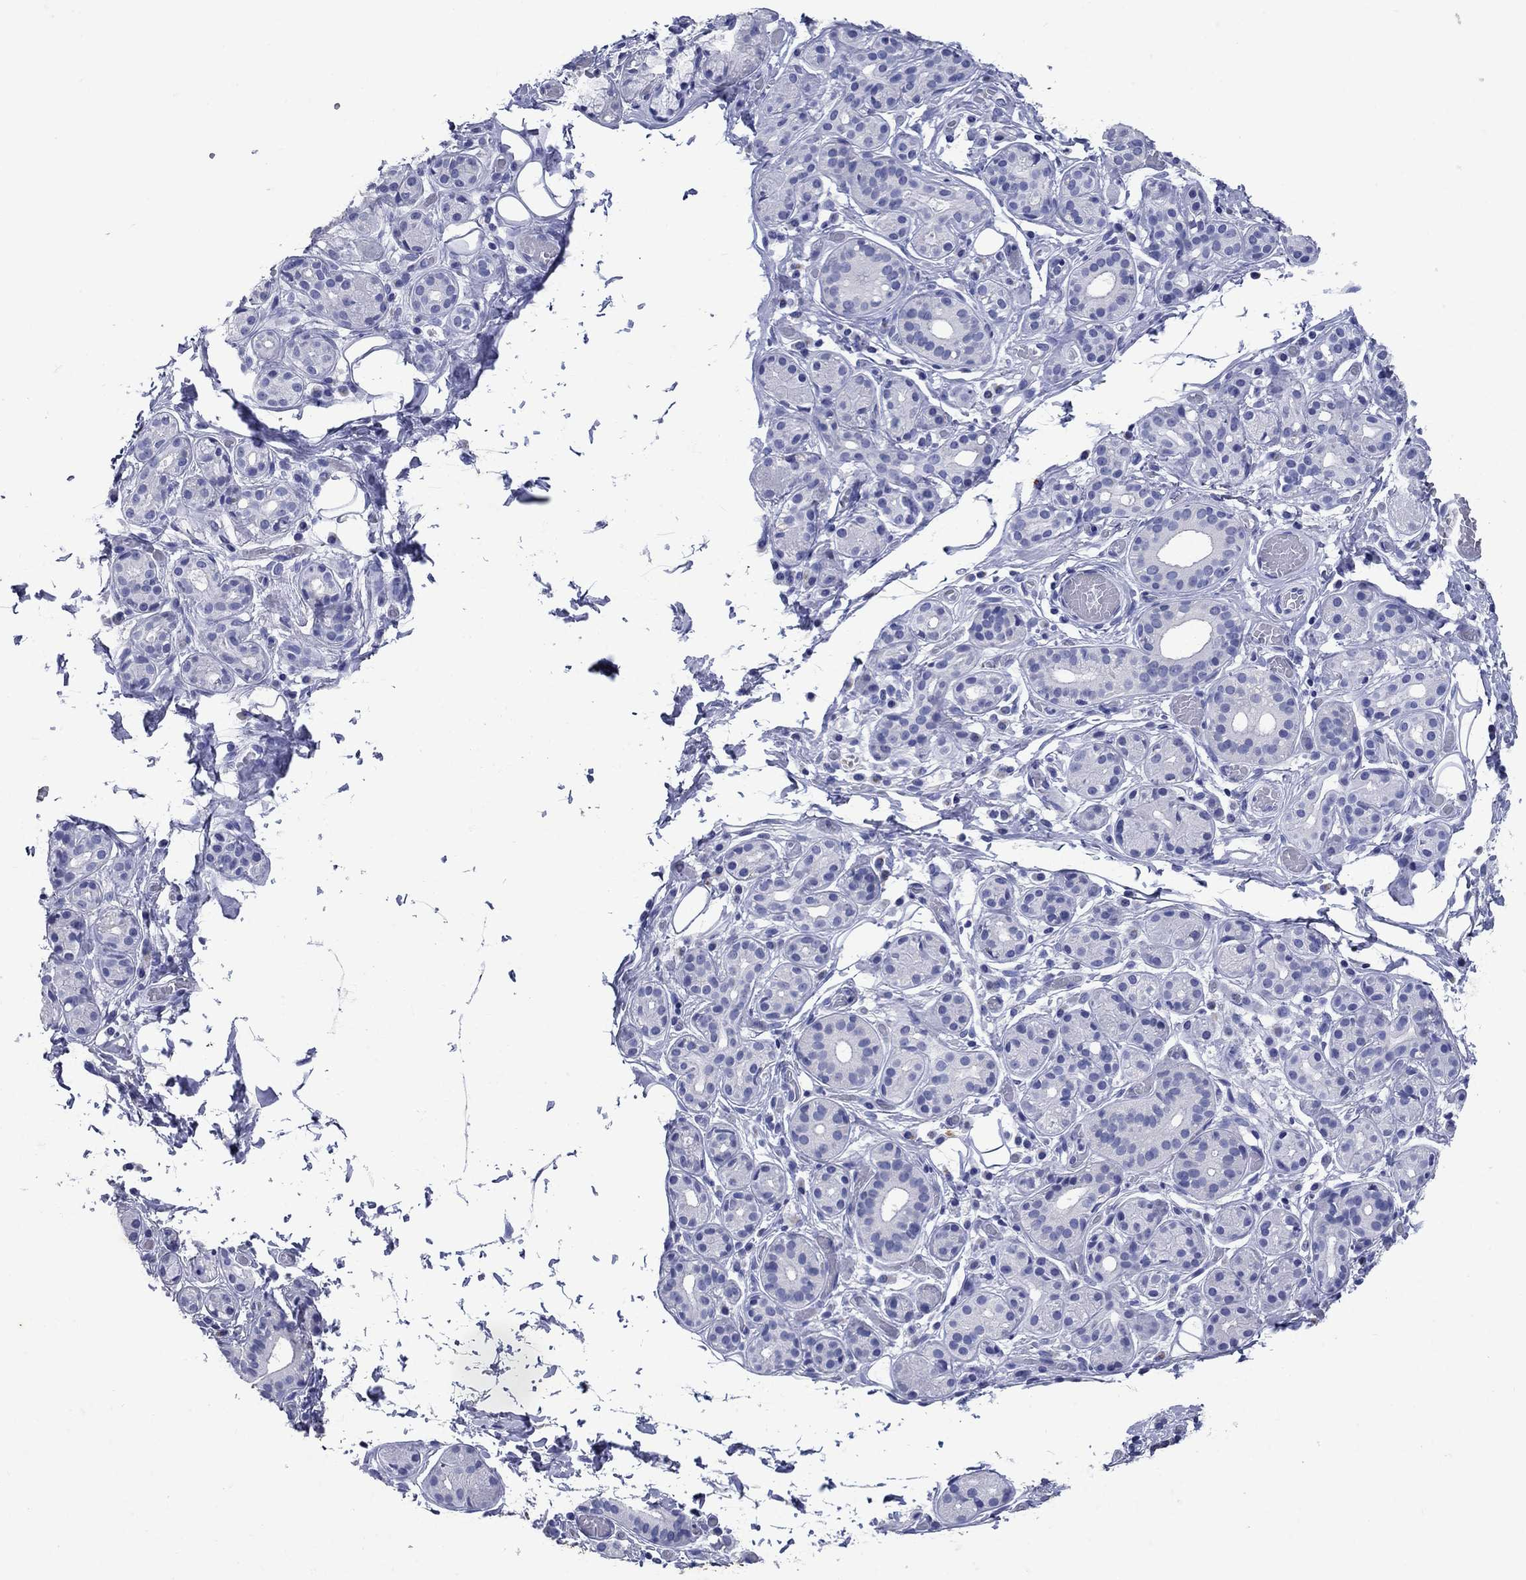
{"staining": {"intensity": "negative", "quantity": "none", "location": "none"}, "tissue": "salivary gland", "cell_type": "Glandular cells", "image_type": "normal", "snomed": [{"axis": "morphology", "description": "Normal tissue, NOS"}, {"axis": "topography", "description": "Salivary gland"}, {"axis": "topography", "description": "Peripheral nerve tissue"}], "caption": "Salivary gland stained for a protein using immunohistochemistry (IHC) displays no expression glandular cells.", "gene": "CD1A", "patient": {"sex": "male", "age": 71}}